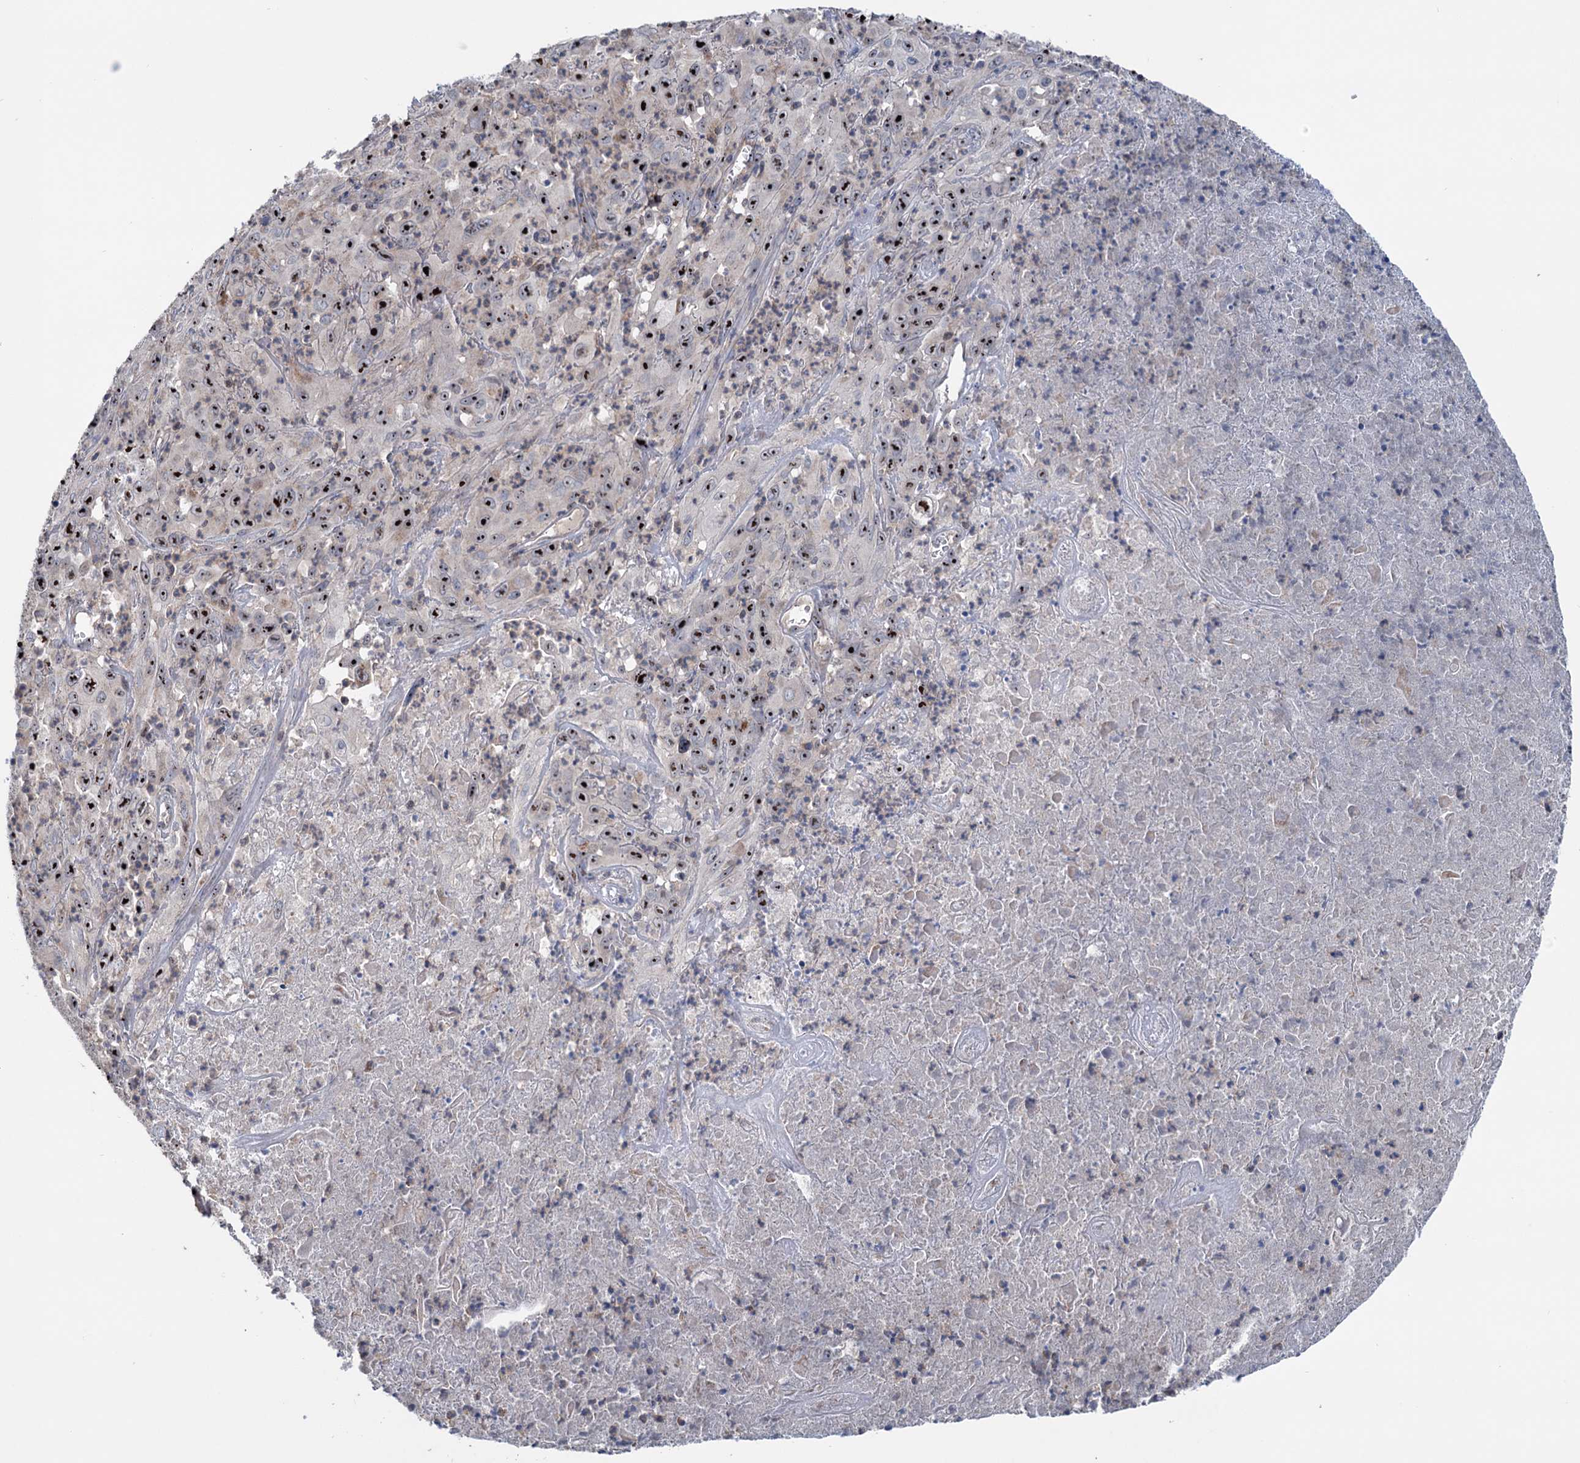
{"staining": {"intensity": "strong", "quantity": "25%-75%", "location": "cytoplasmic/membranous,nuclear"}, "tissue": "melanoma", "cell_type": "Tumor cells", "image_type": "cancer", "snomed": [{"axis": "morphology", "description": "Malignant melanoma, Metastatic site"}, {"axis": "topography", "description": "Brain"}], "caption": "Malignant melanoma (metastatic site) stained for a protein displays strong cytoplasmic/membranous and nuclear positivity in tumor cells.", "gene": "HTR3B", "patient": {"sex": "female", "age": 53}}